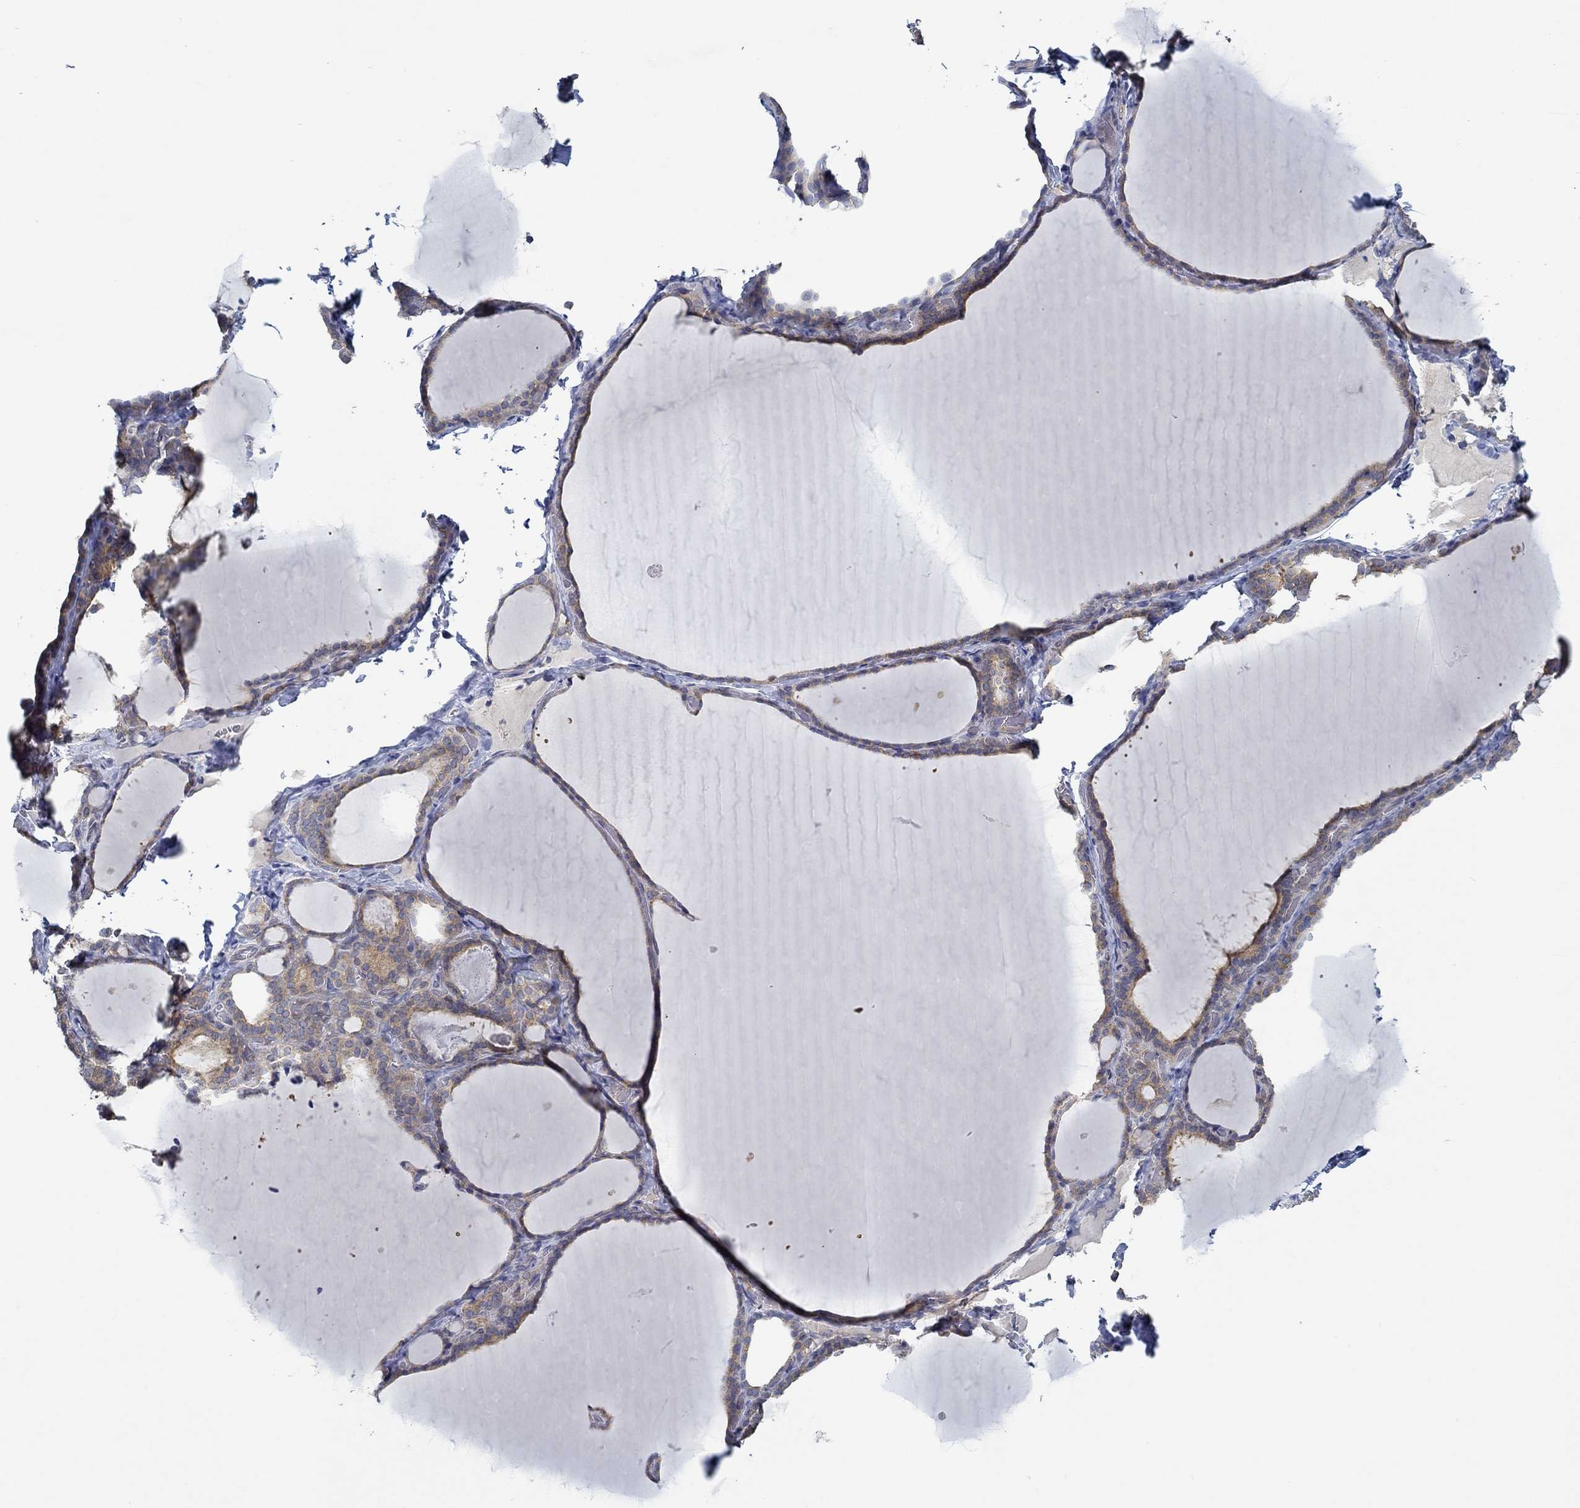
{"staining": {"intensity": "moderate", "quantity": "25%-75%", "location": "cytoplasmic/membranous"}, "tissue": "thyroid gland", "cell_type": "Glandular cells", "image_type": "normal", "snomed": [{"axis": "morphology", "description": "Normal tissue, NOS"}, {"axis": "morphology", "description": "Hyperplasia, NOS"}, {"axis": "topography", "description": "Thyroid gland"}], "caption": "Immunohistochemical staining of normal thyroid gland exhibits moderate cytoplasmic/membranous protein expression in about 25%-75% of glandular cells.", "gene": "MTHFR", "patient": {"sex": "female", "age": 27}}